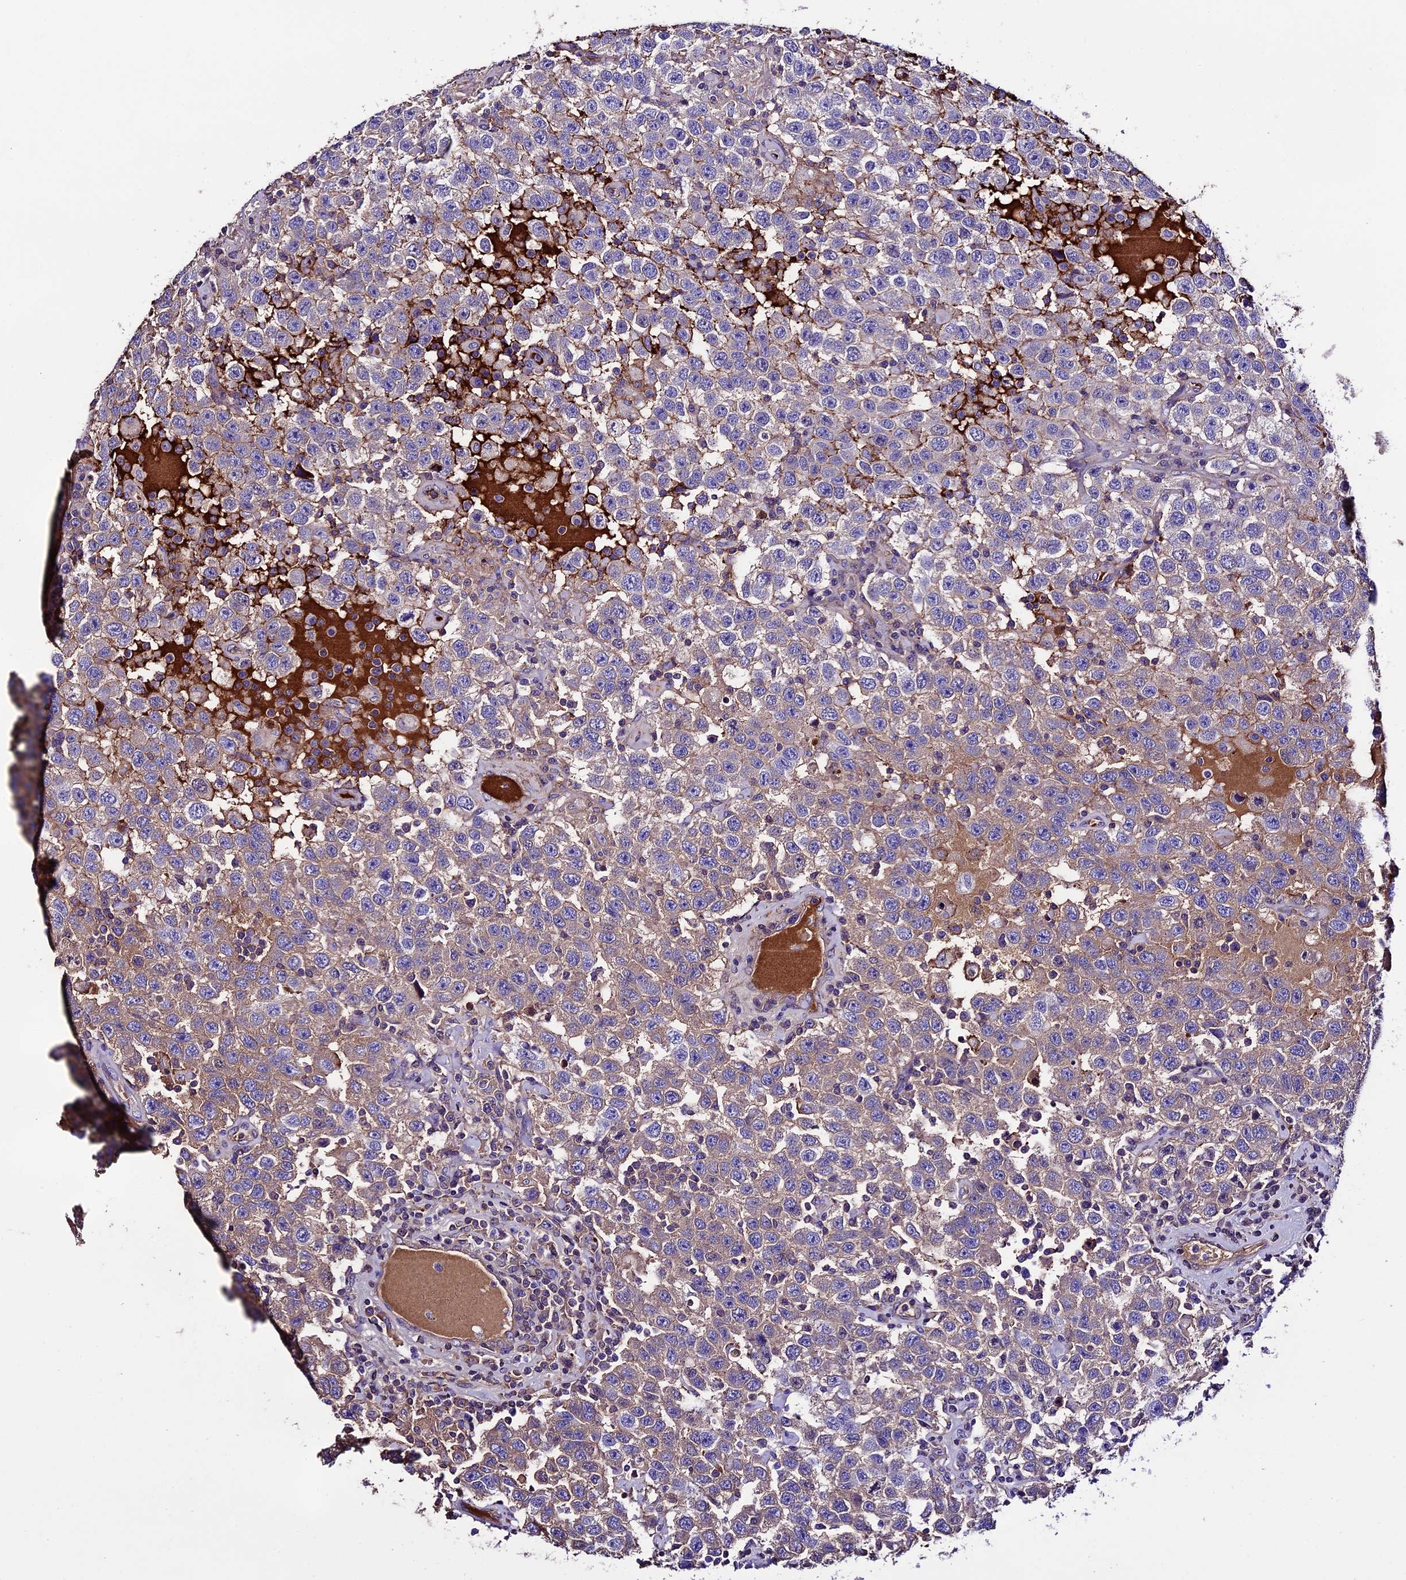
{"staining": {"intensity": "weak", "quantity": "25%-75%", "location": "cytoplasmic/membranous"}, "tissue": "testis cancer", "cell_type": "Tumor cells", "image_type": "cancer", "snomed": [{"axis": "morphology", "description": "Seminoma, NOS"}, {"axis": "topography", "description": "Testis"}], "caption": "Protein analysis of testis seminoma tissue shows weak cytoplasmic/membranous expression in approximately 25%-75% of tumor cells.", "gene": "TCP11L2", "patient": {"sex": "male", "age": 41}}